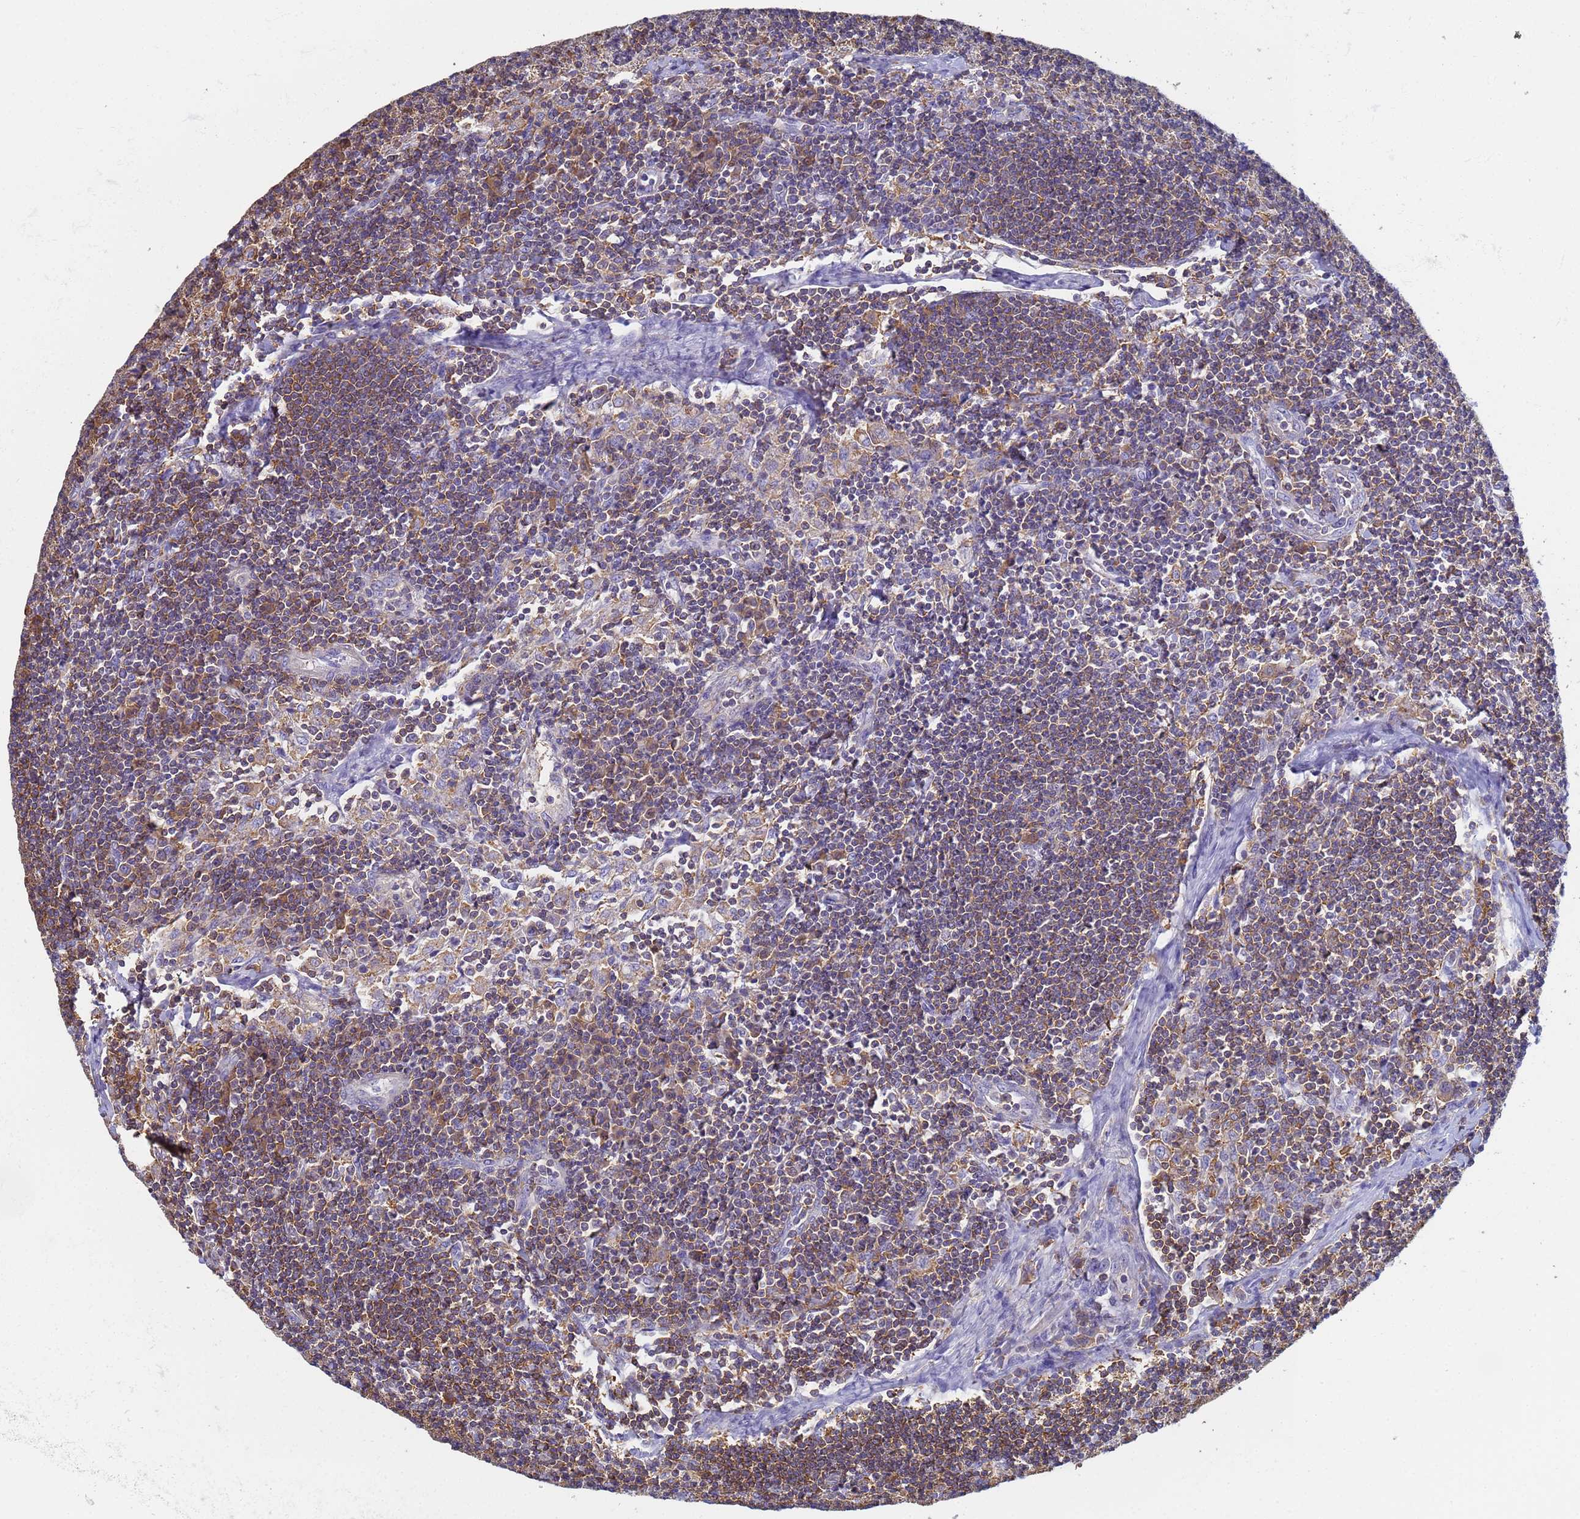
{"staining": {"intensity": "moderate", "quantity": ">75%", "location": "cytoplasmic/membranous"}, "tissue": "lymph node", "cell_type": "Germinal center cells", "image_type": "normal", "snomed": [{"axis": "morphology", "description": "Normal tissue, NOS"}, {"axis": "topography", "description": "Lymph node"}], "caption": "A high-resolution photomicrograph shows immunohistochemistry staining of benign lymph node, which shows moderate cytoplasmic/membranous positivity in approximately >75% of germinal center cells. (DAB (3,3'-diaminobenzidine) IHC with brightfield microscopy, high magnification).", "gene": "ZNG1A", "patient": {"sex": "male", "age": 24}}